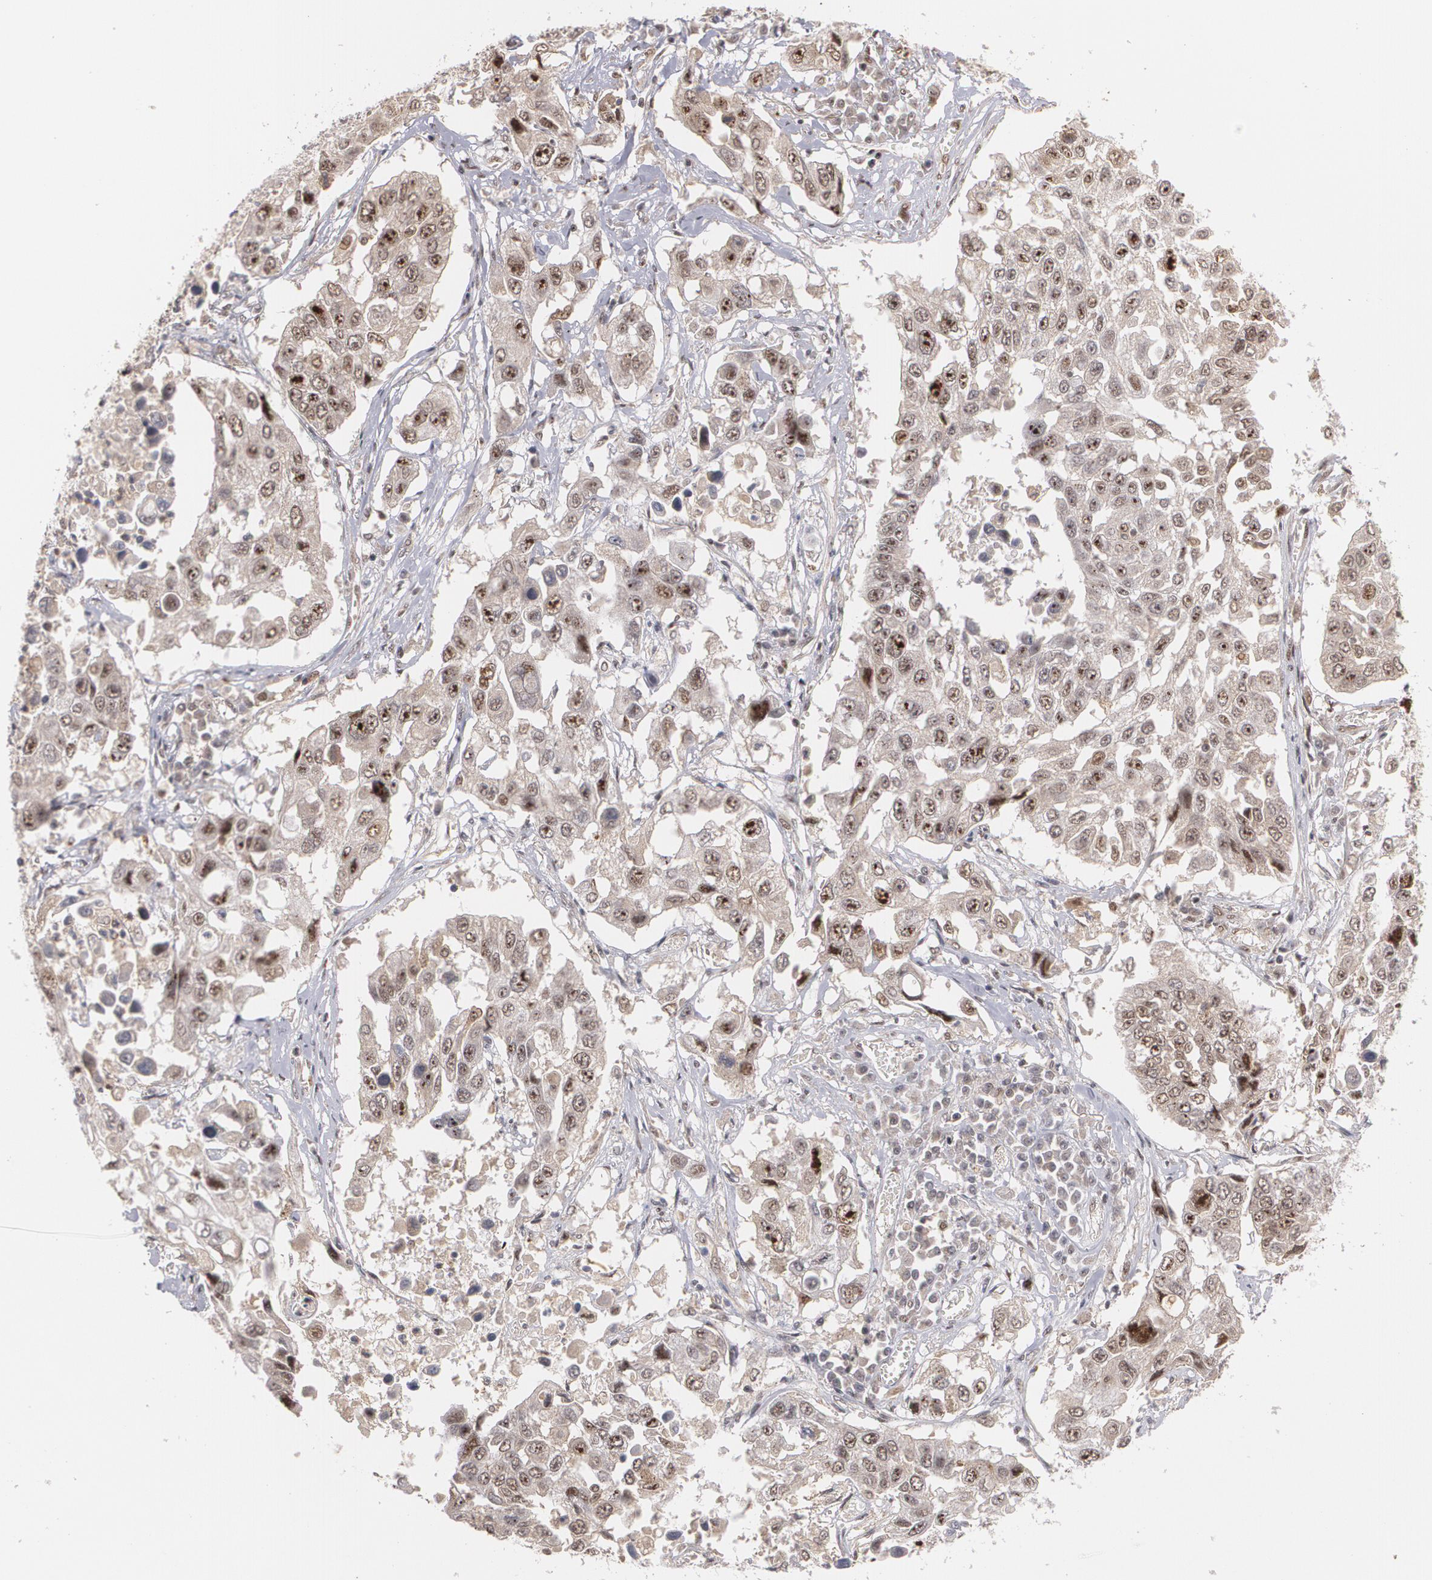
{"staining": {"intensity": "weak", "quantity": "25%-75%", "location": "nuclear"}, "tissue": "lung cancer", "cell_type": "Tumor cells", "image_type": "cancer", "snomed": [{"axis": "morphology", "description": "Squamous cell carcinoma, NOS"}, {"axis": "topography", "description": "Lung"}], "caption": "Protein staining demonstrates weak nuclear positivity in approximately 25%-75% of tumor cells in squamous cell carcinoma (lung).", "gene": "ZNF234", "patient": {"sex": "male", "age": 71}}